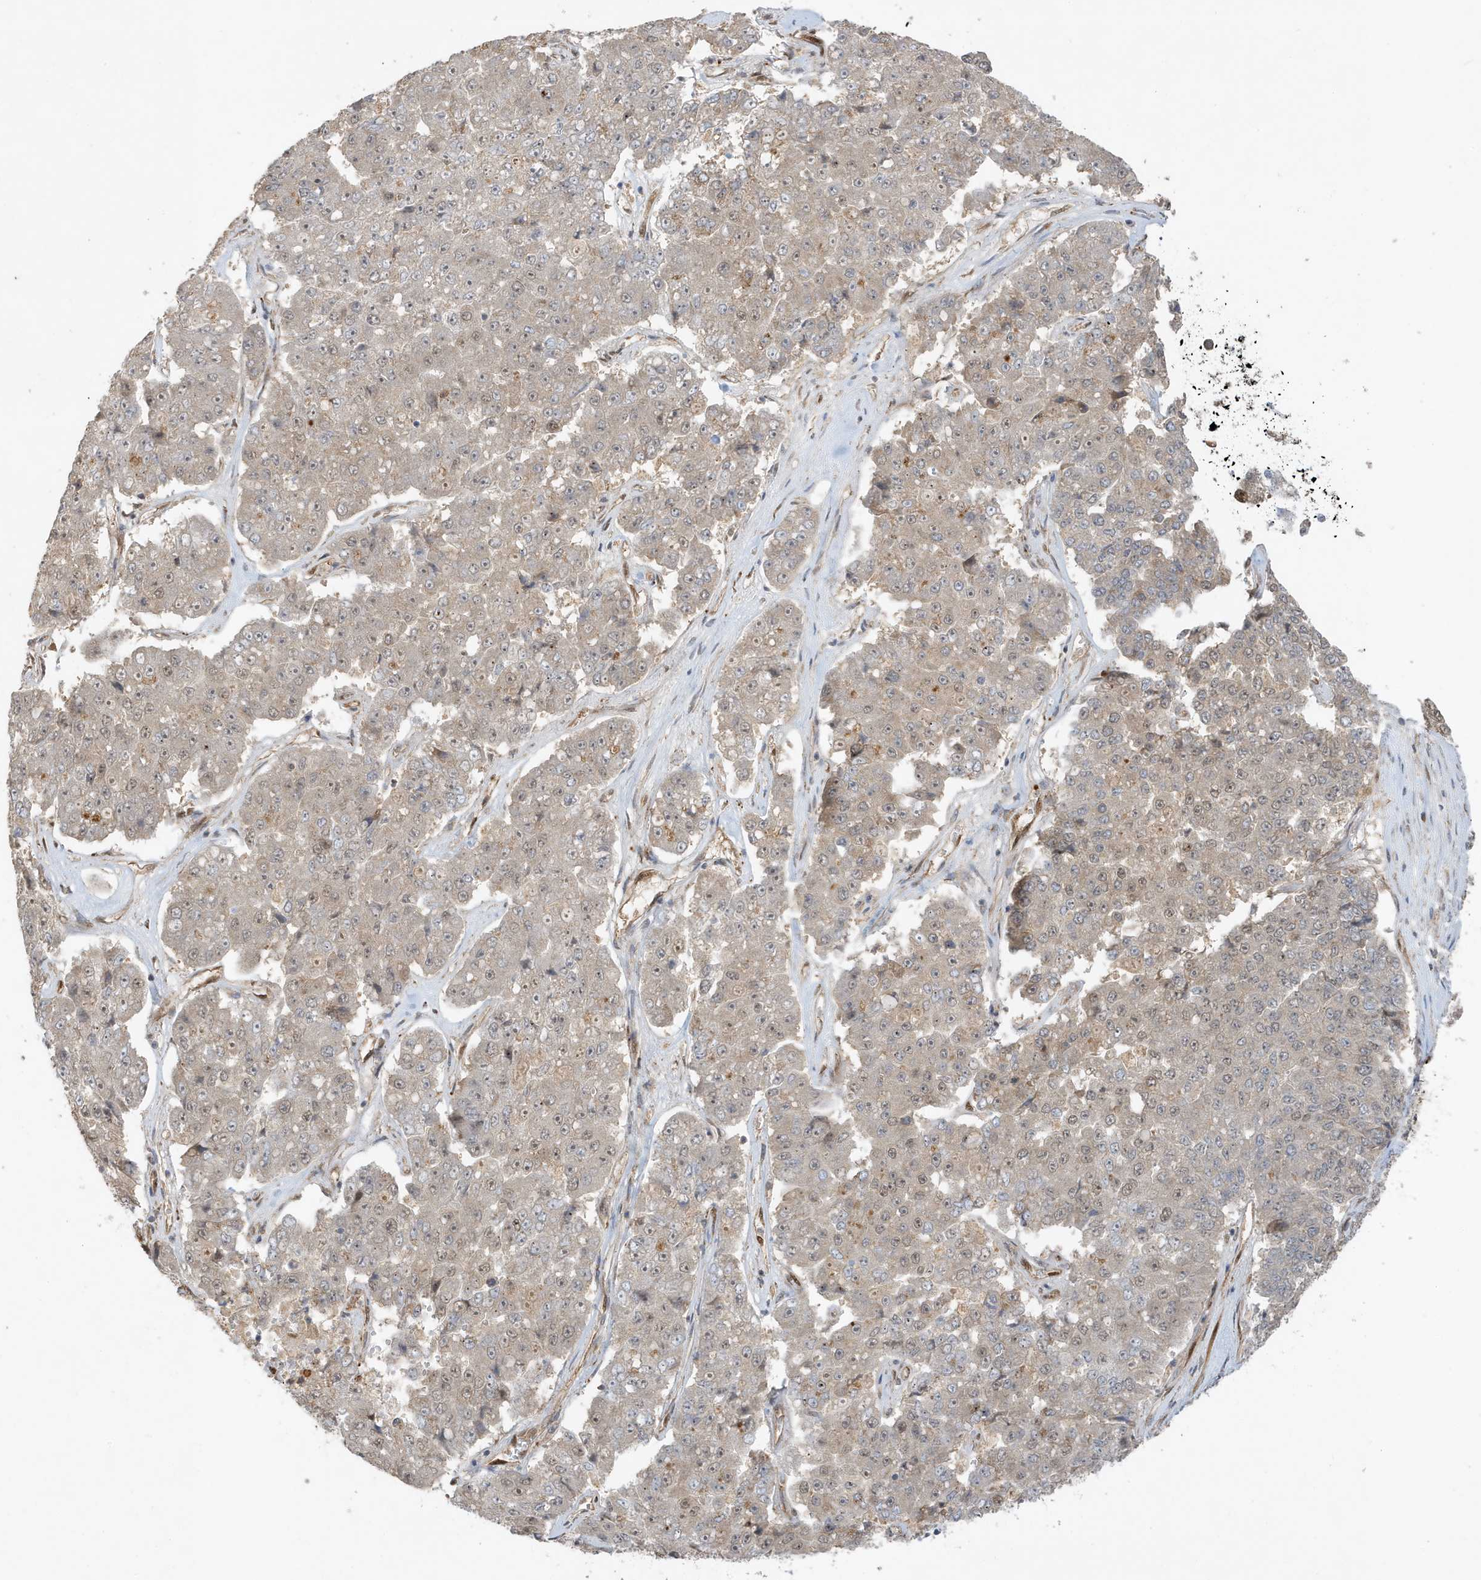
{"staining": {"intensity": "negative", "quantity": "none", "location": "none"}, "tissue": "pancreatic cancer", "cell_type": "Tumor cells", "image_type": "cancer", "snomed": [{"axis": "morphology", "description": "Adenocarcinoma, NOS"}, {"axis": "topography", "description": "Pancreas"}], "caption": "Immunohistochemical staining of human pancreatic cancer (adenocarcinoma) reveals no significant expression in tumor cells.", "gene": "ZBTB41", "patient": {"sex": "male", "age": 50}}